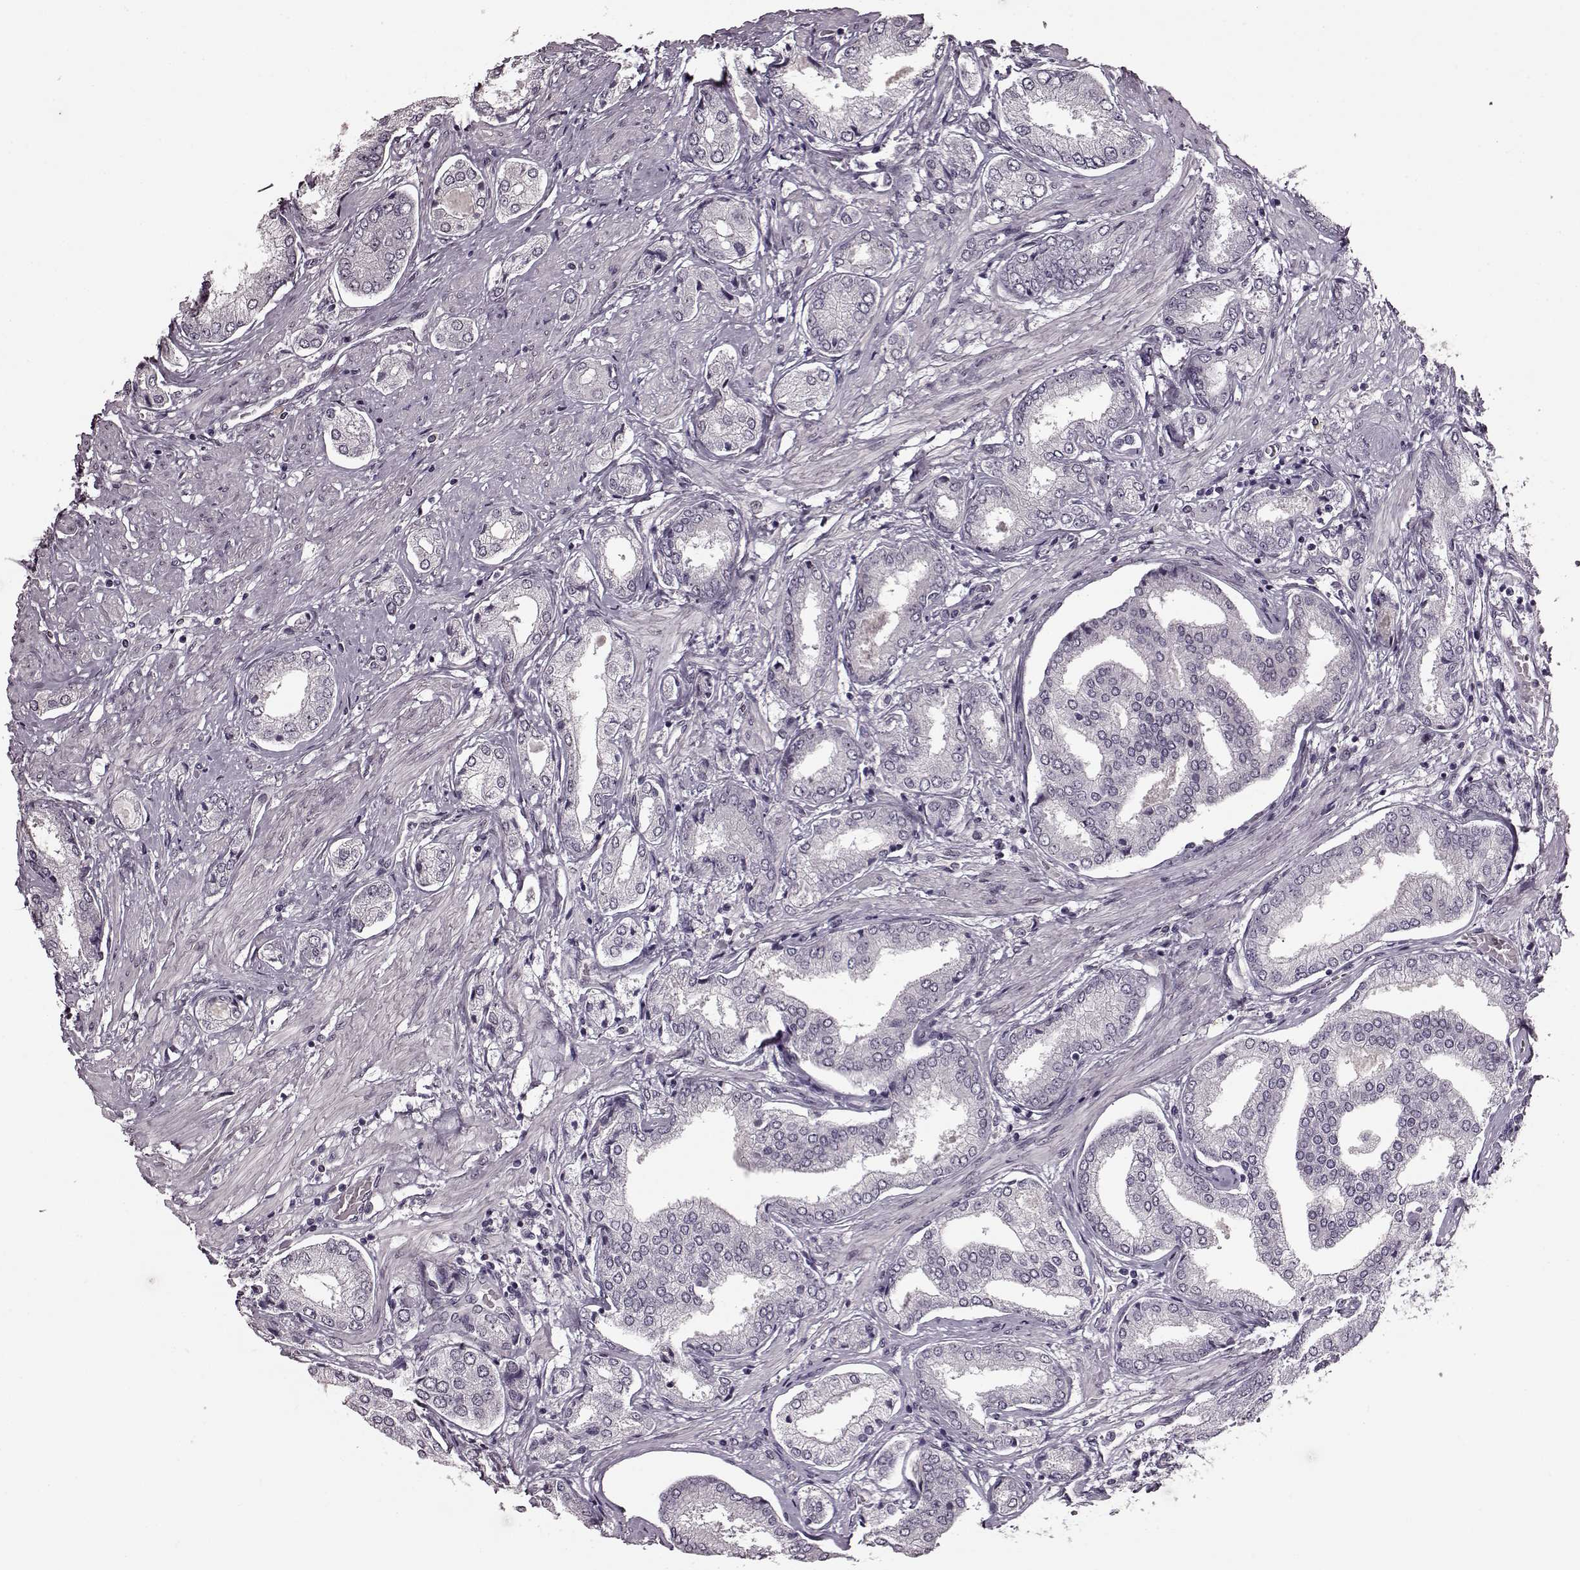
{"staining": {"intensity": "negative", "quantity": "none", "location": "none"}, "tissue": "prostate cancer", "cell_type": "Tumor cells", "image_type": "cancer", "snomed": [{"axis": "morphology", "description": "Adenocarcinoma, NOS"}, {"axis": "topography", "description": "Prostate"}], "caption": "Human prostate cancer stained for a protein using immunohistochemistry (IHC) exhibits no positivity in tumor cells.", "gene": "STX1B", "patient": {"sex": "male", "age": 63}}